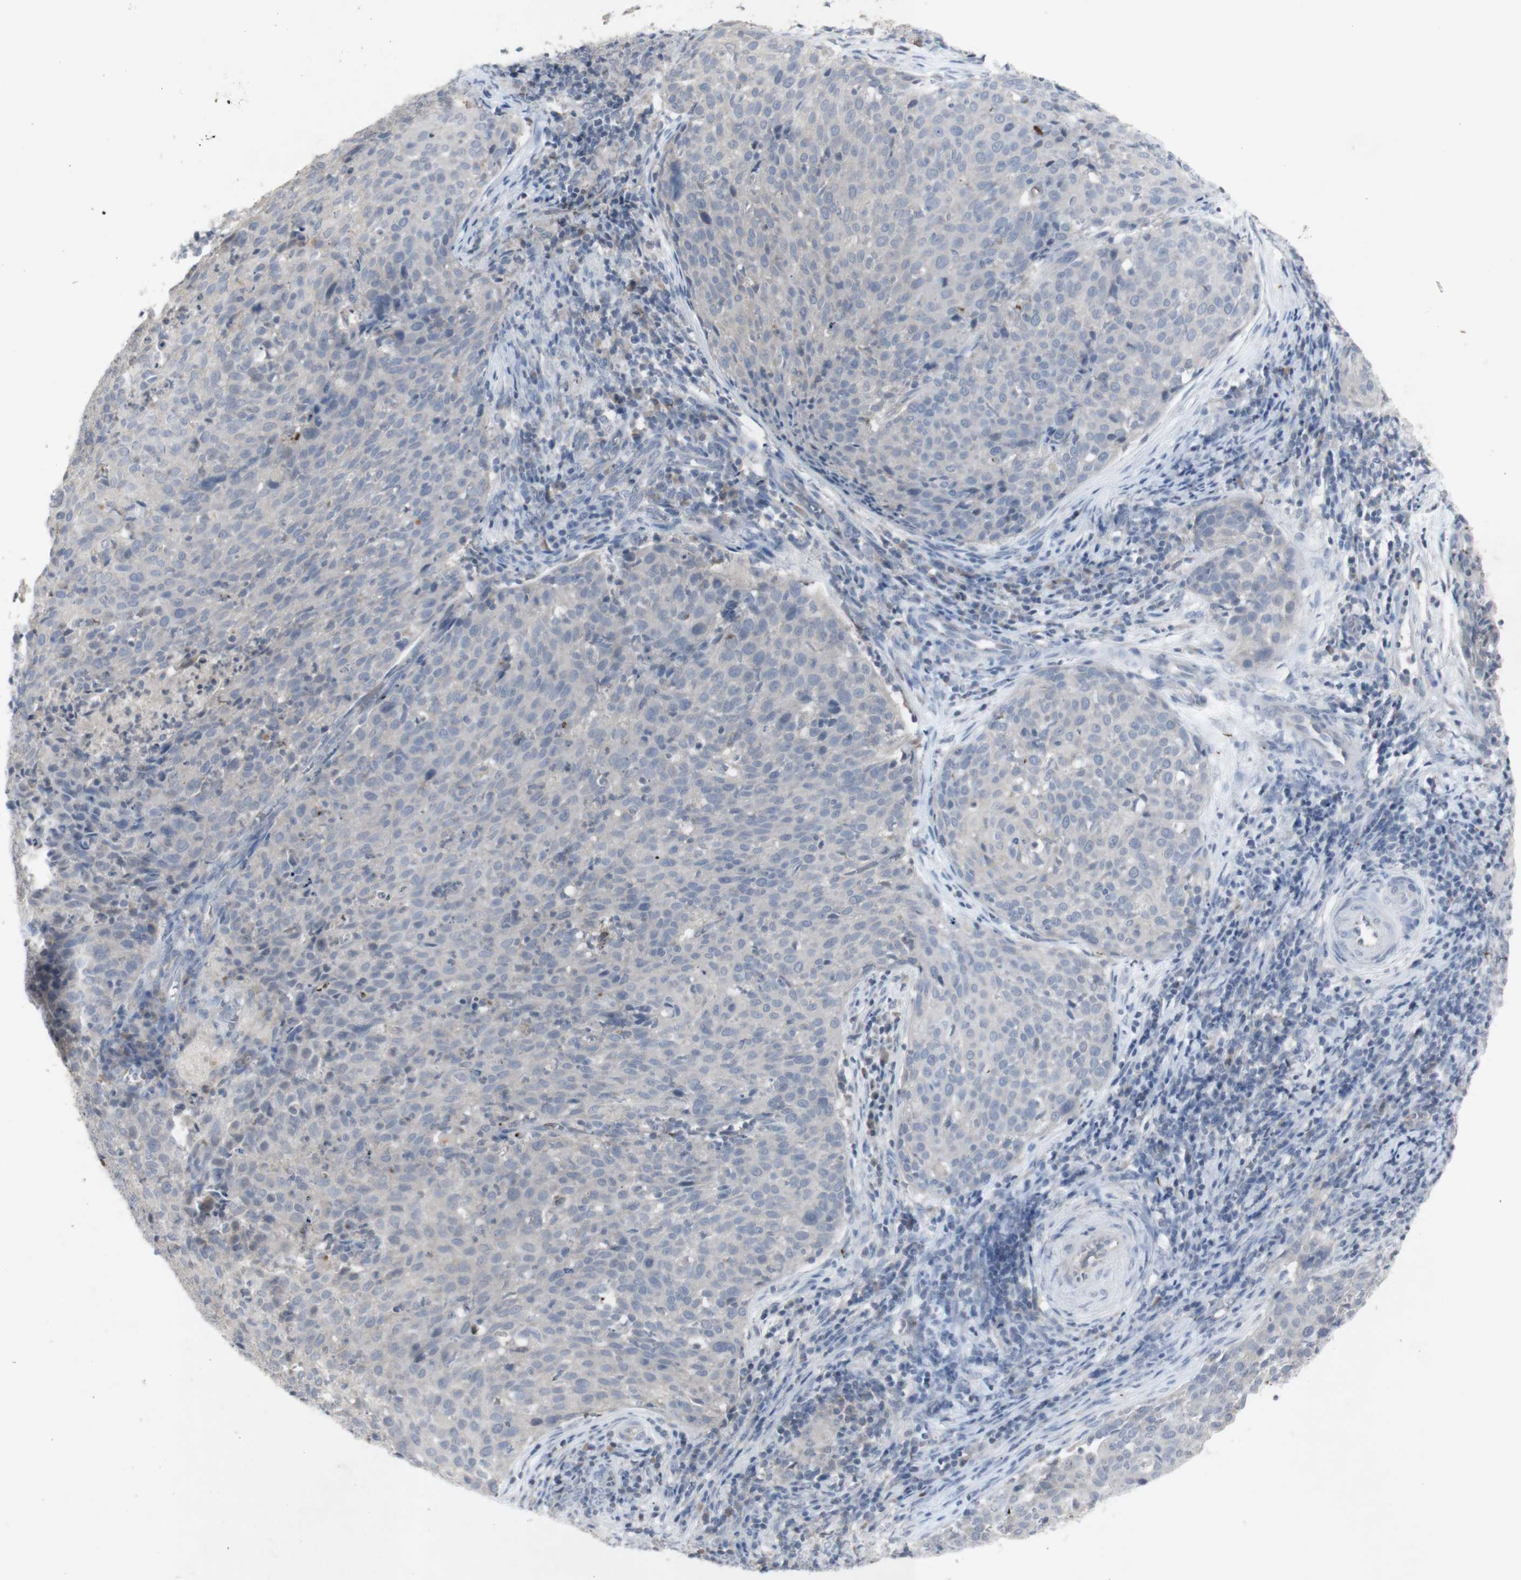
{"staining": {"intensity": "negative", "quantity": "none", "location": "none"}, "tissue": "cervical cancer", "cell_type": "Tumor cells", "image_type": "cancer", "snomed": [{"axis": "morphology", "description": "Squamous cell carcinoma, NOS"}, {"axis": "topography", "description": "Cervix"}], "caption": "Cervical cancer was stained to show a protein in brown. There is no significant positivity in tumor cells.", "gene": "INS", "patient": {"sex": "female", "age": 38}}